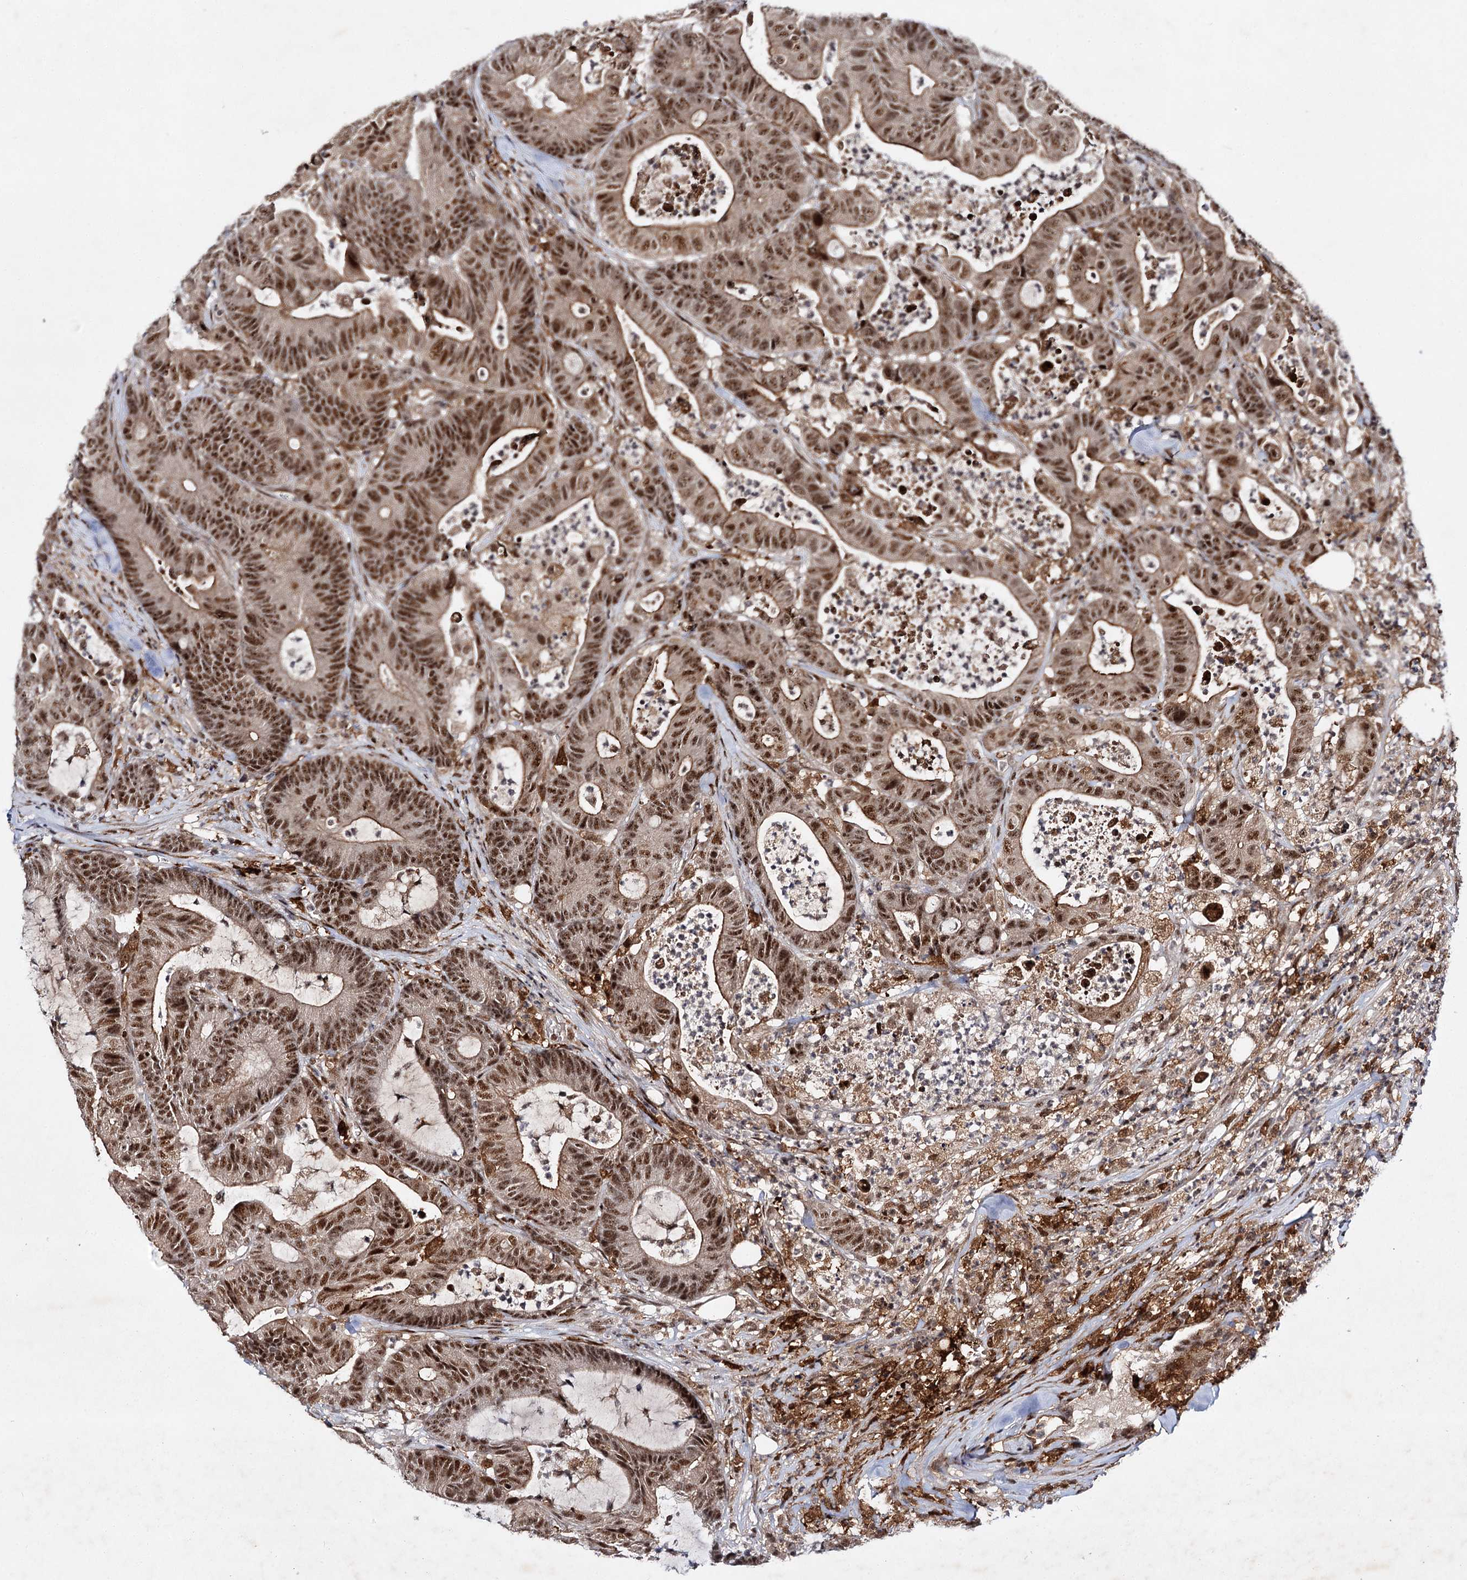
{"staining": {"intensity": "moderate", "quantity": ">75%", "location": "cytoplasmic/membranous,nuclear"}, "tissue": "colorectal cancer", "cell_type": "Tumor cells", "image_type": "cancer", "snomed": [{"axis": "morphology", "description": "Adenocarcinoma, NOS"}, {"axis": "topography", "description": "Colon"}], "caption": "The micrograph demonstrates staining of colorectal cancer, revealing moderate cytoplasmic/membranous and nuclear protein expression (brown color) within tumor cells.", "gene": "BUD13", "patient": {"sex": "female", "age": 84}}